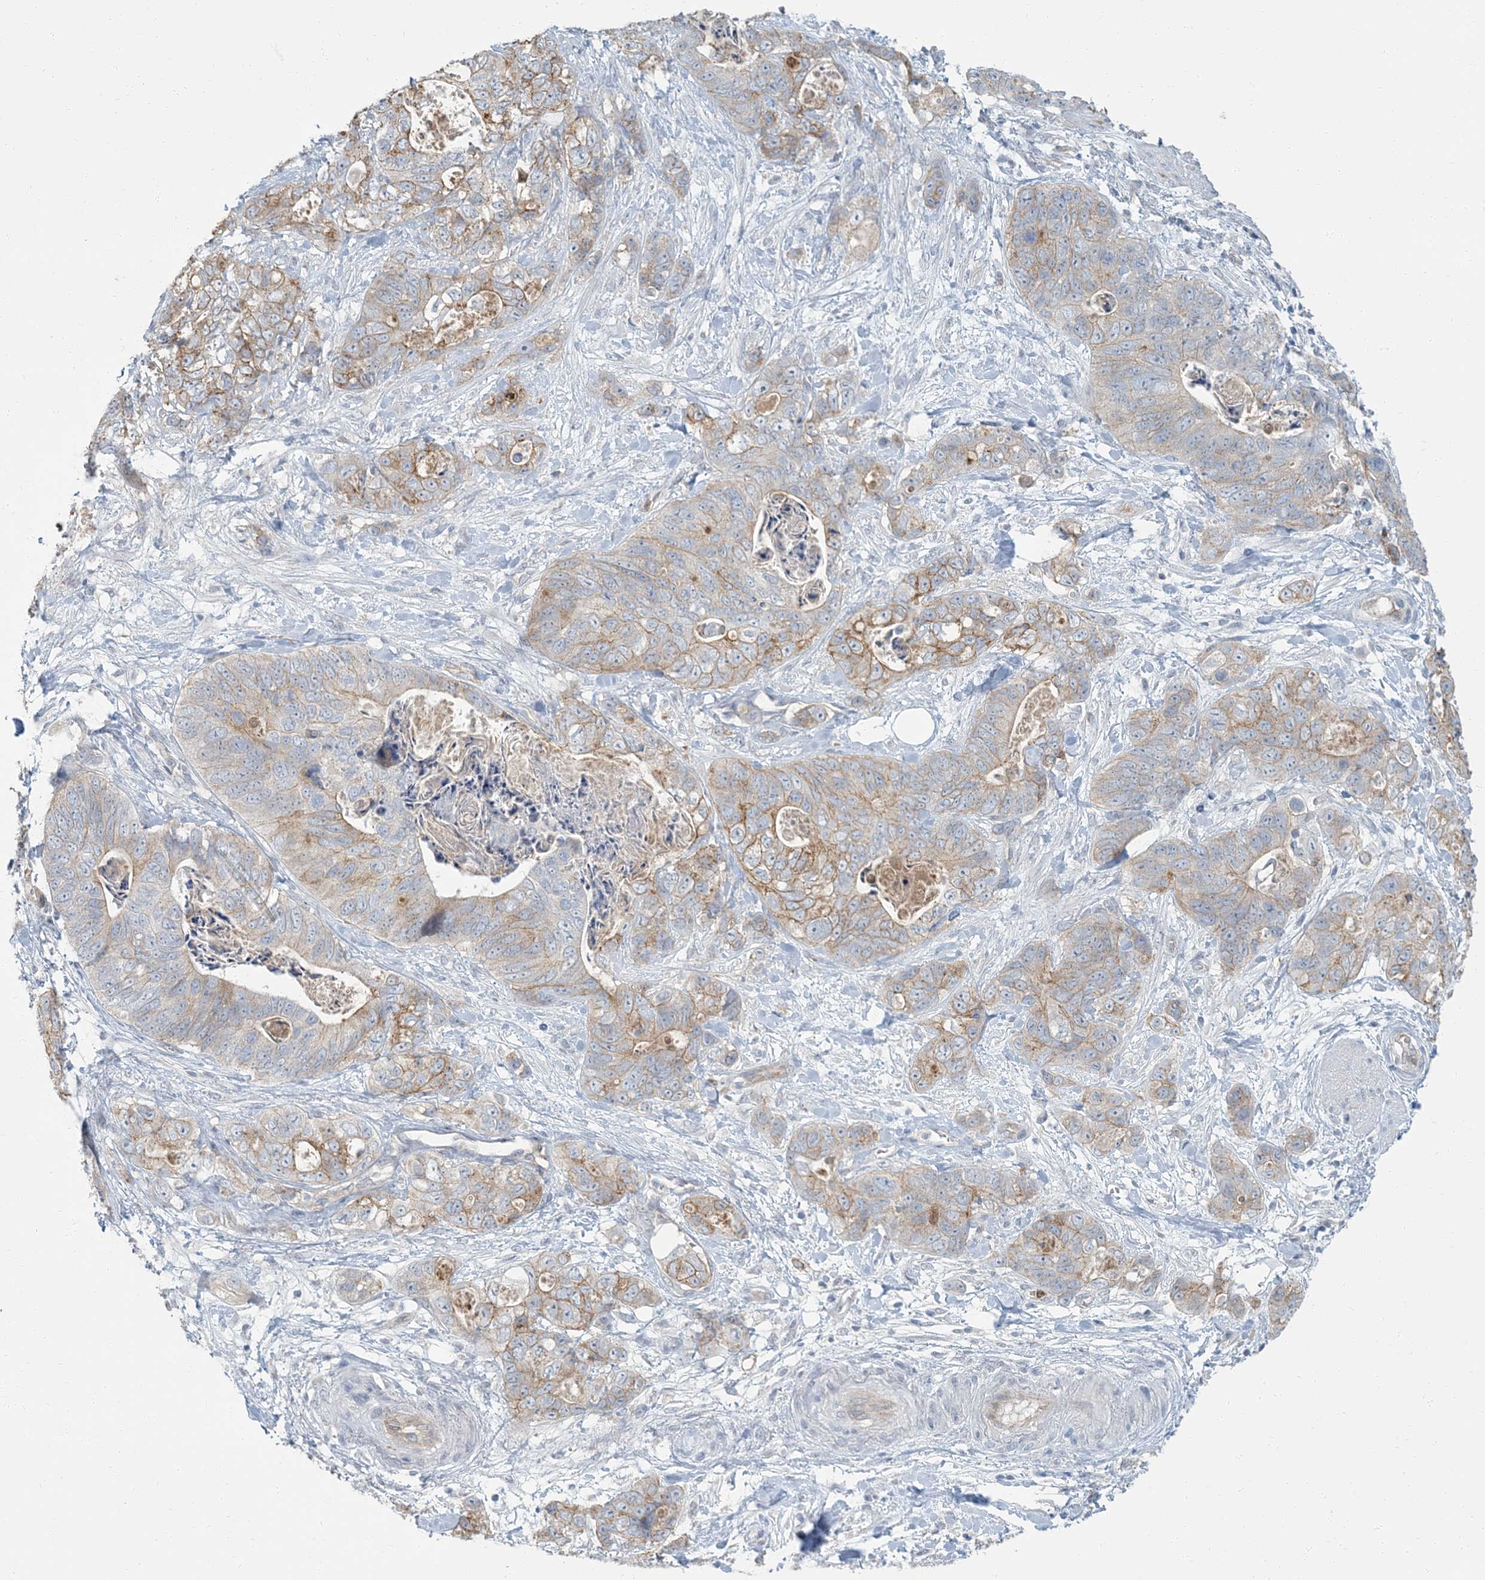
{"staining": {"intensity": "moderate", "quantity": "25%-75%", "location": "cytoplasmic/membranous"}, "tissue": "stomach cancer", "cell_type": "Tumor cells", "image_type": "cancer", "snomed": [{"axis": "morphology", "description": "Normal tissue, NOS"}, {"axis": "morphology", "description": "Adenocarcinoma, NOS"}, {"axis": "topography", "description": "Stomach"}], "caption": "About 25%-75% of tumor cells in adenocarcinoma (stomach) exhibit moderate cytoplasmic/membranous protein expression as visualized by brown immunohistochemical staining.", "gene": "EPHA4", "patient": {"sex": "female", "age": 89}}